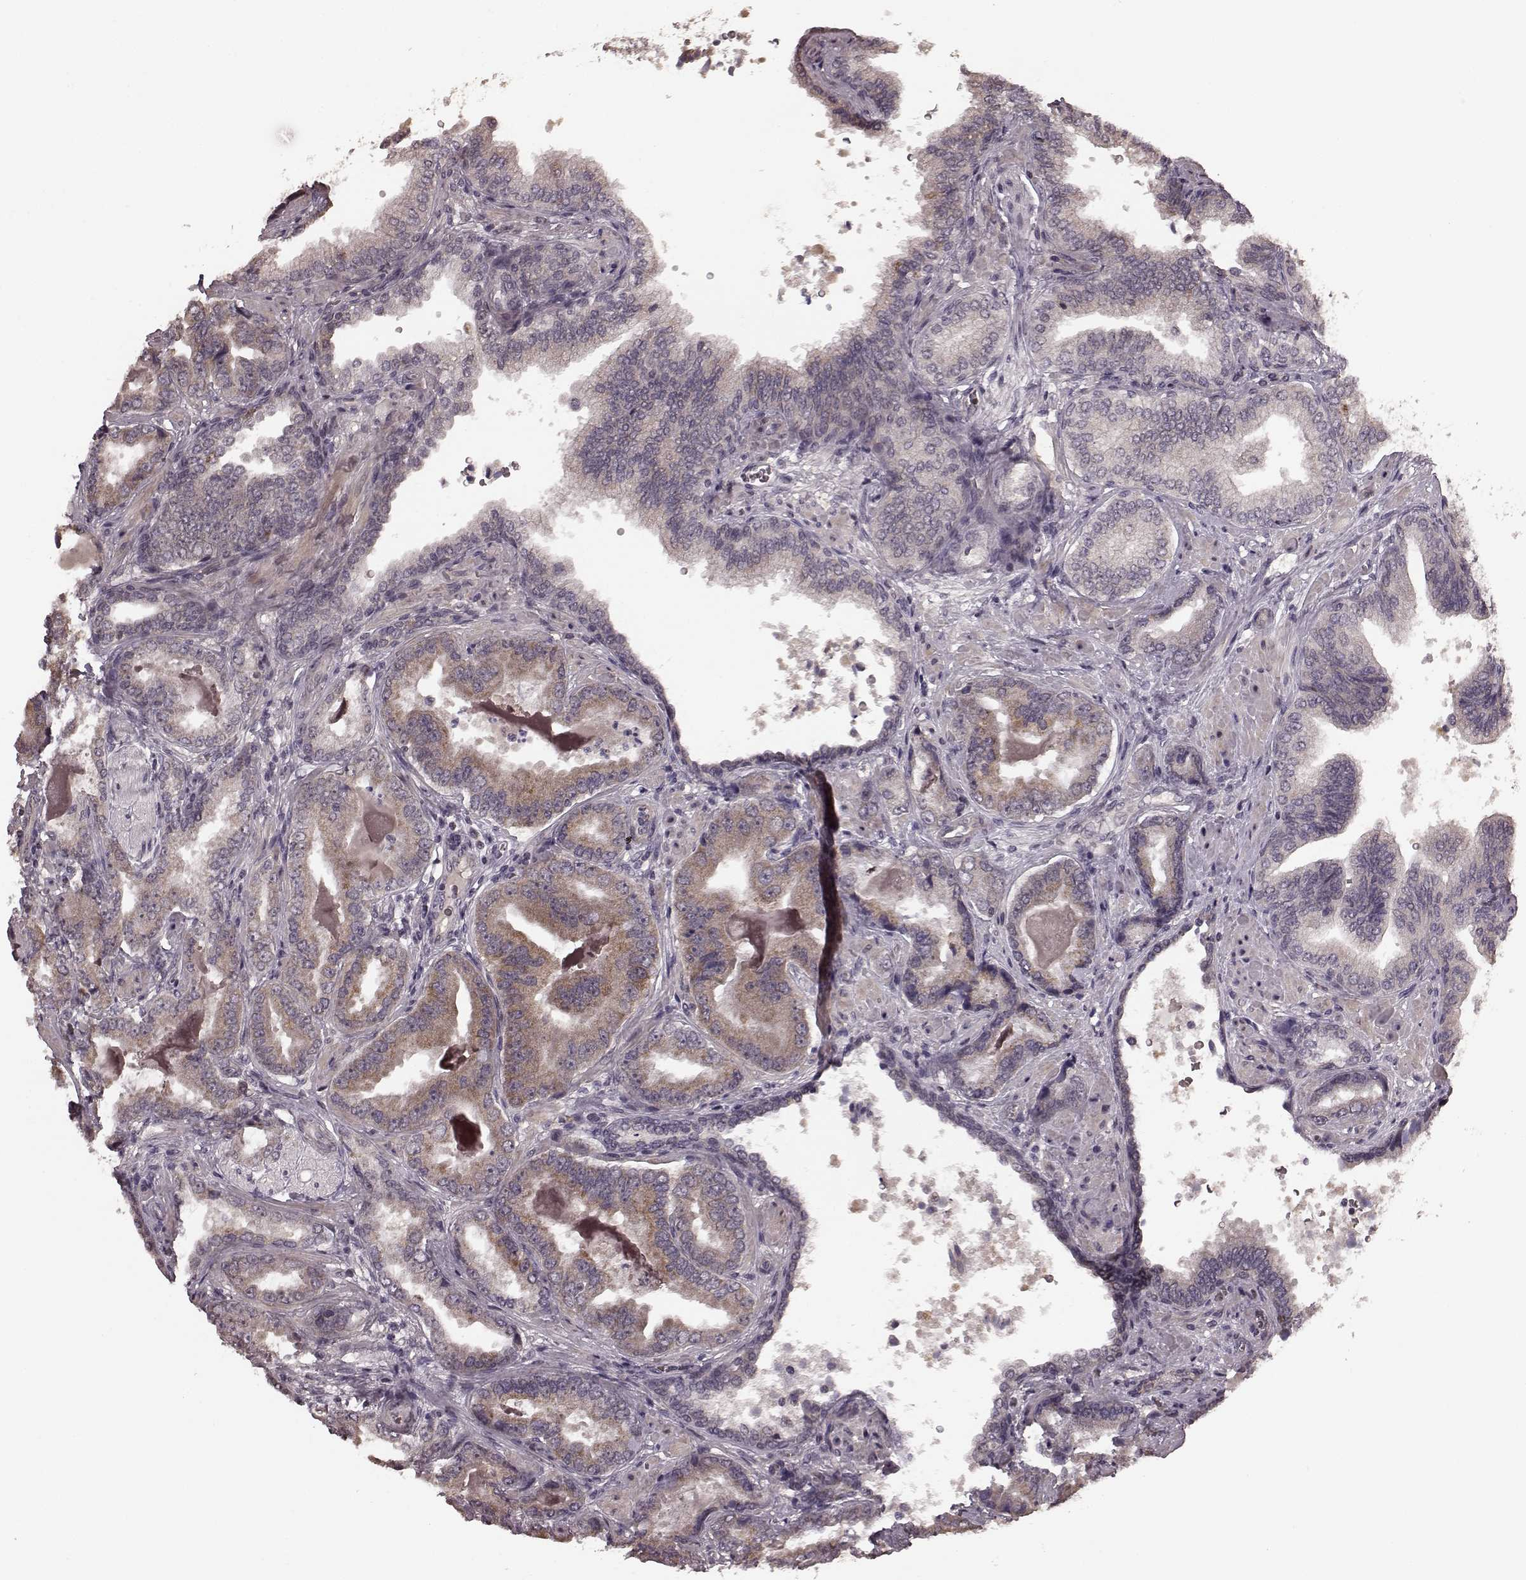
{"staining": {"intensity": "weak", "quantity": ">75%", "location": "cytoplasmic/membranous"}, "tissue": "prostate cancer", "cell_type": "Tumor cells", "image_type": "cancer", "snomed": [{"axis": "morphology", "description": "Adenocarcinoma, NOS"}, {"axis": "topography", "description": "Prostate"}], "caption": "Tumor cells display low levels of weak cytoplasmic/membranous positivity in approximately >75% of cells in prostate adenocarcinoma. The staining was performed using DAB (3,3'-diaminobenzidine), with brown indicating positive protein expression. Nuclei are stained blue with hematoxylin.", "gene": "PLCB4", "patient": {"sex": "male", "age": 64}}